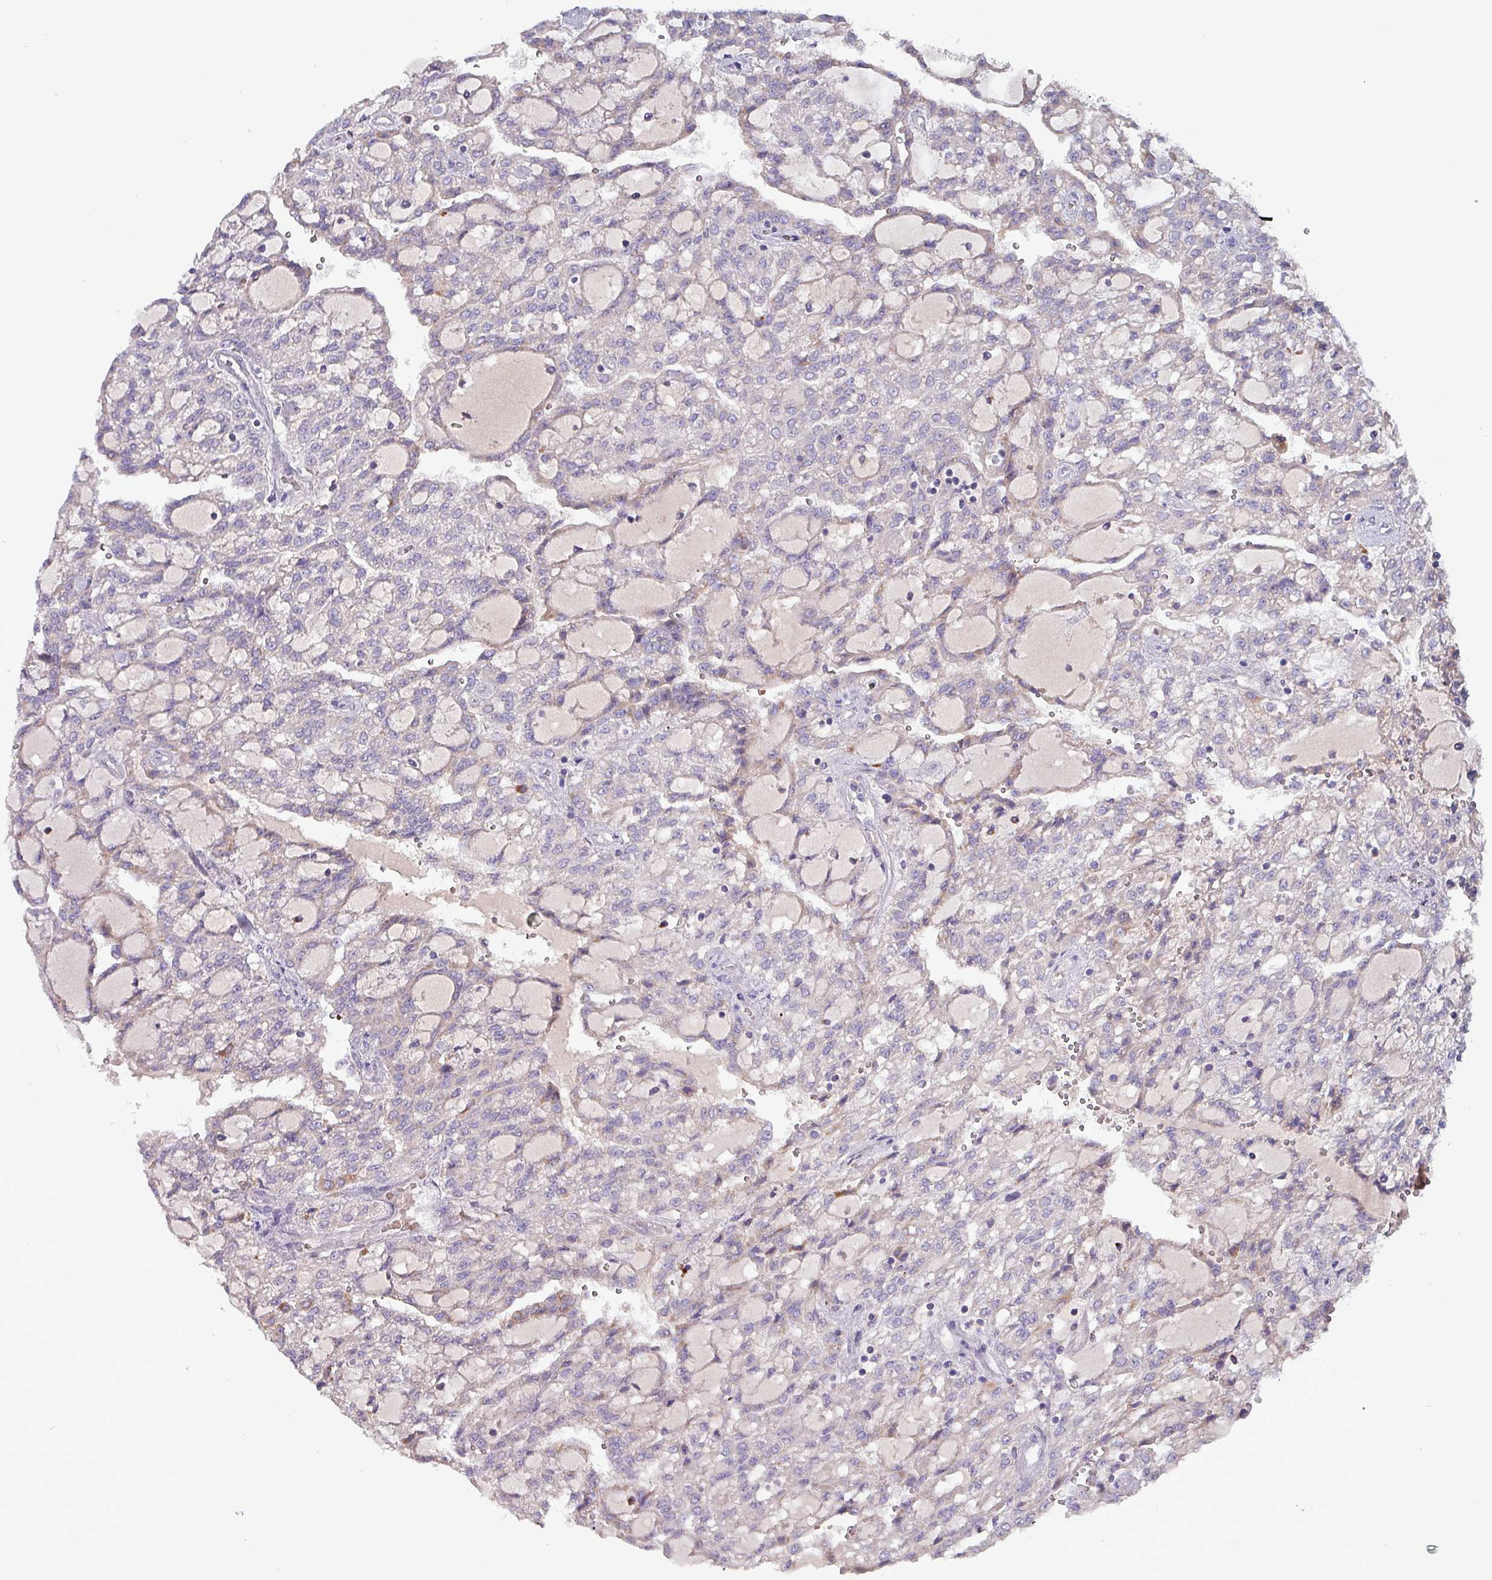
{"staining": {"intensity": "negative", "quantity": "none", "location": "none"}, "tissue": "renal cancer", "cell_type": "Tumor cells", "image_type": "cancer", "snomed": [{"axis": "morphology", "description": "Adenocarcinoma, NOS"}, {"axis": "topography", "description": "Kidney"}], "caption": "An immunohistochemistry micrograph of renal cancer is shown. There is no staining in tumor cells of renal cancer.", "gene": "ZNF322", "patient": {"sex": "male", "age": 63}}